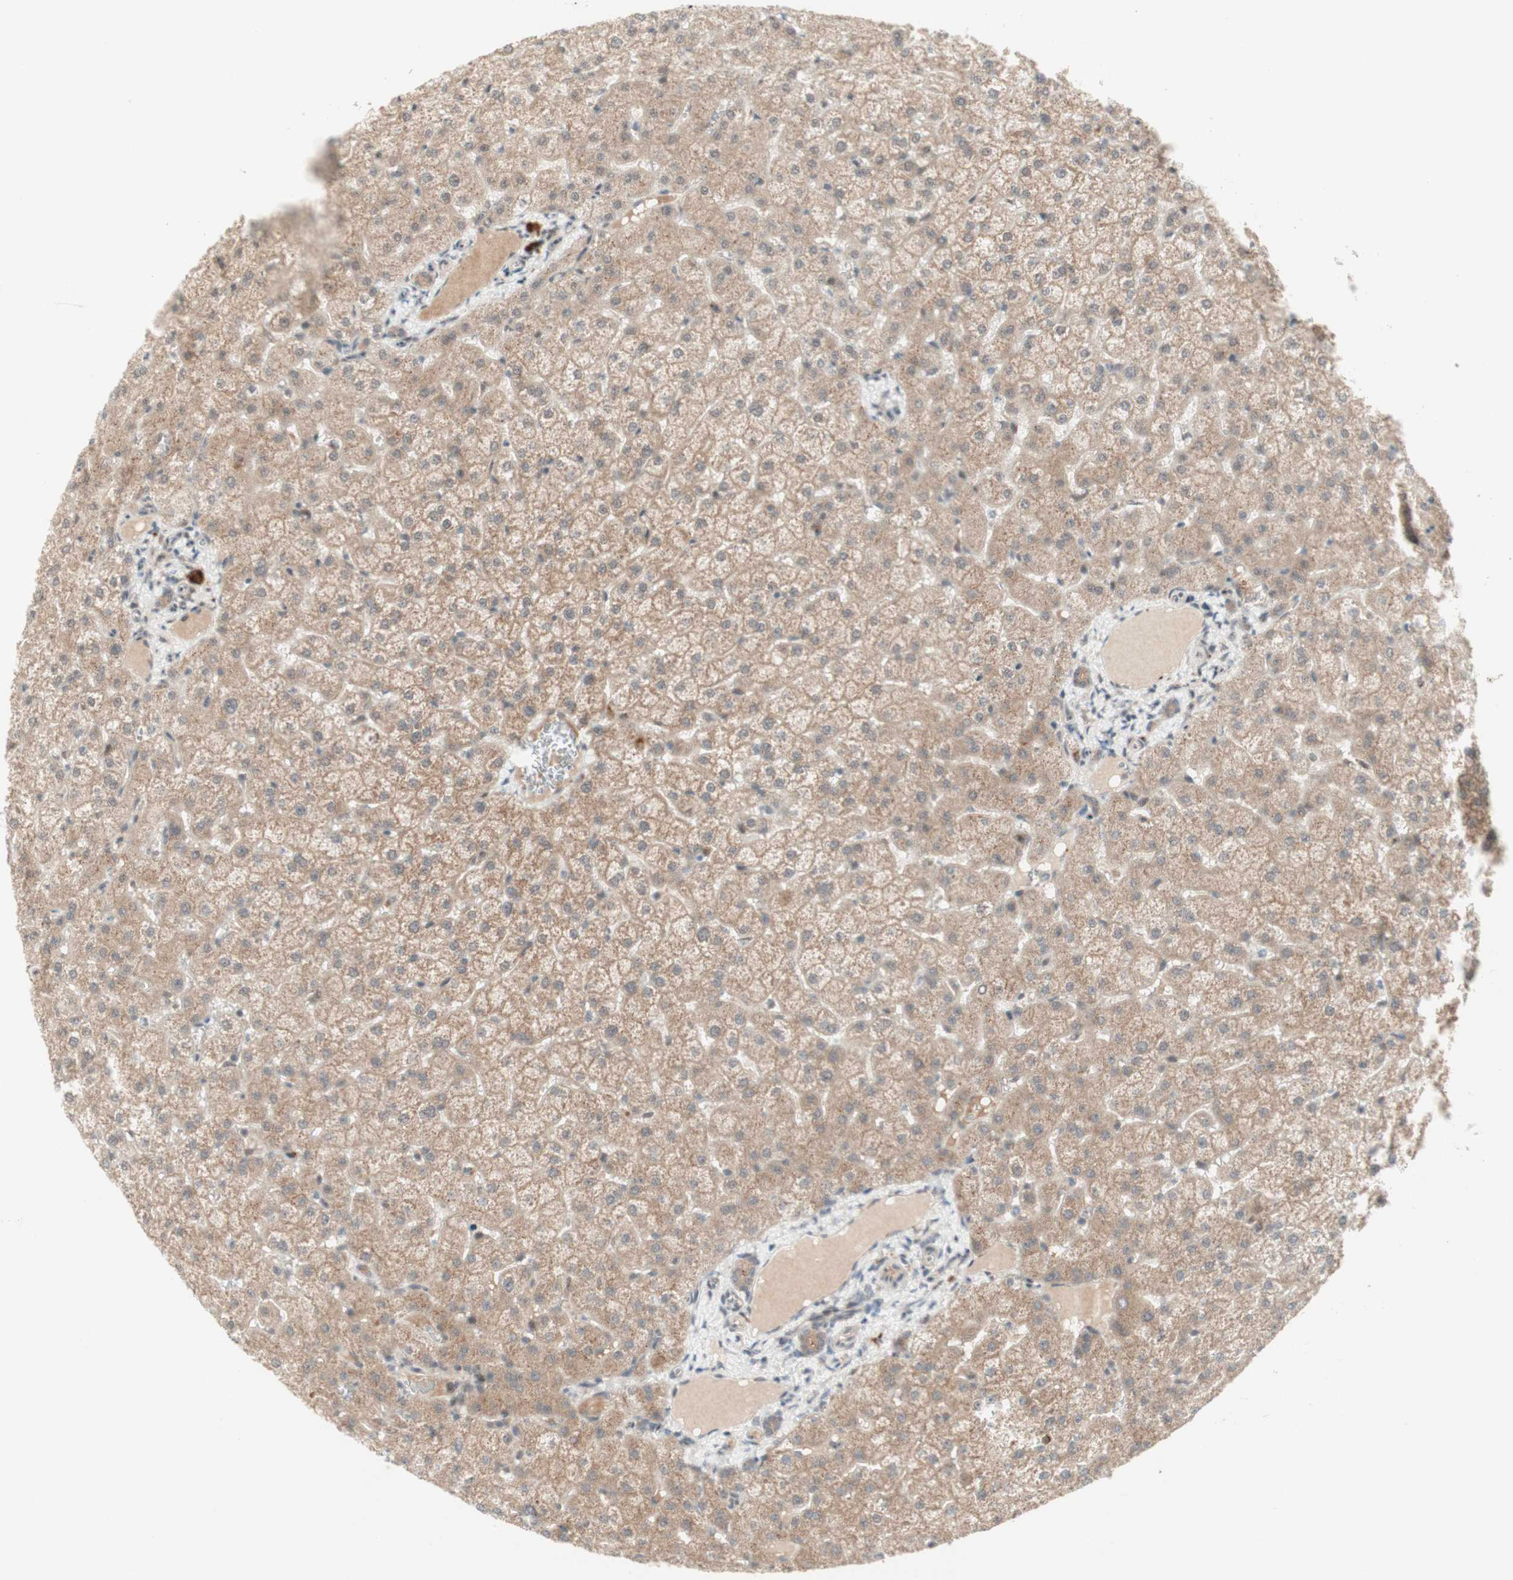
{"staining": {"intensity": "weak", "quantity": ">75%", "location": "cytoplasmic/membranous"}, "tissue": "liver", "cell_type": "Cholangiocytes", "image_type": "normal", "snomed": [{"axis": "morphology", "description": "Normal tissue, NOS"}, {"axis": "topography", "description": "Liver"}], "caption": "Brown immunohistochemical staining in unremarkable human liver displays weak cytoplasmic/membranous positivity in about >75% of cholangiocytes.", "gene": "CYLD", "patient": {"sex": "female", "age": 32}}